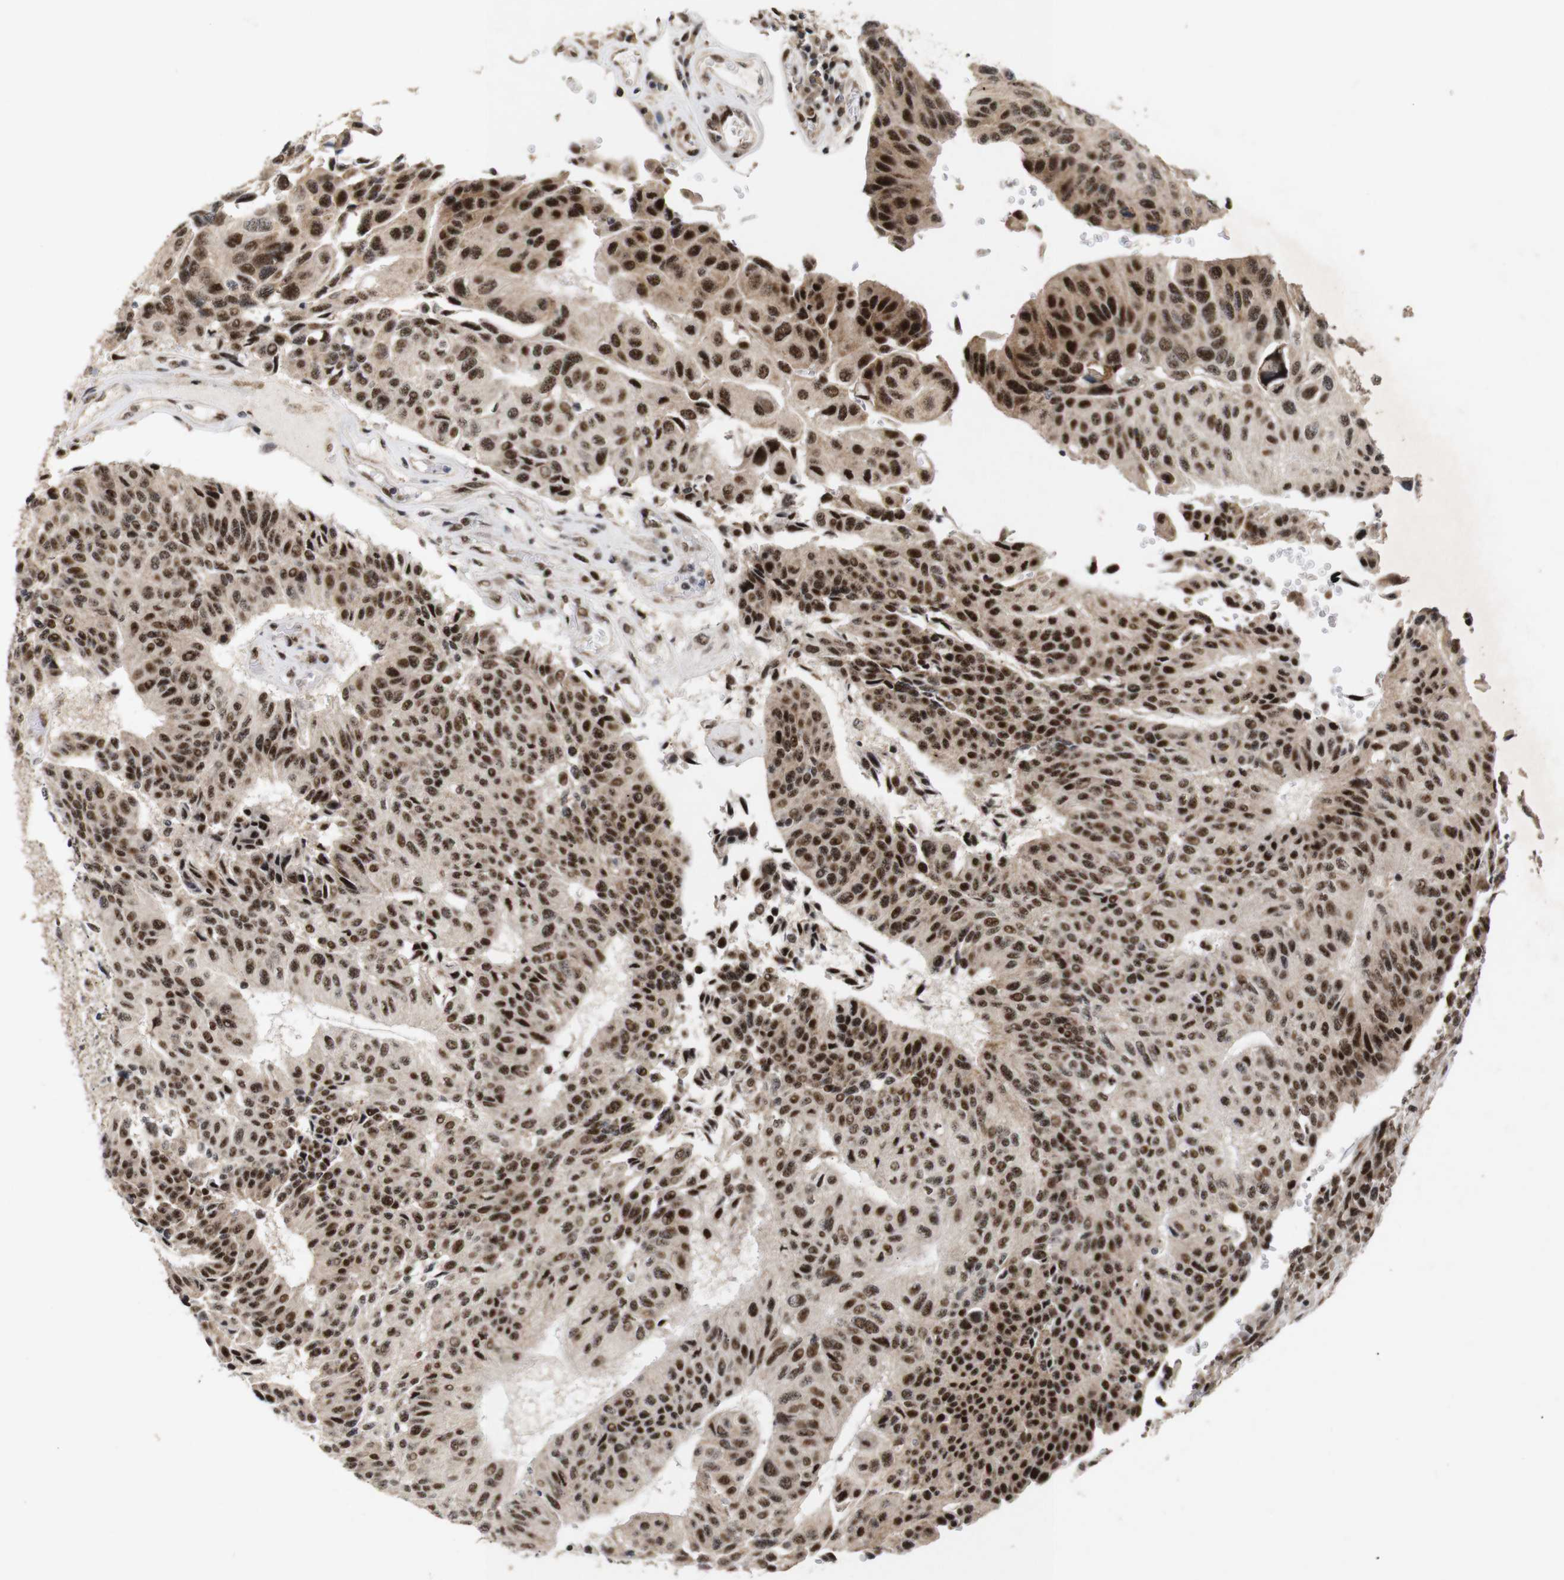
{"staining": {"intensity": "moderate", "quantity": ">75%", "location": "cytoplasmic/membranous,nuclear"}, "tissue": "urothelial cancer", "cell_type": "Tumor cells", "image_type": "cancer", "snomed": [{"axis": "morphology", "description": "Urothelial carcinoma, High grade"}, {"axis": "topography", "description": "Urinary bladder"}], "caption": "Moderate cytoplasmic/membranous and nuclear protein staining is present in approximately >75% of tumor cells in urothelial cancer. Using DAB (brown) and hematoxylin (blue) stains, captured at high magnification using brightfield microscopy.", "gene": "PYM1", "patient": {"sex": "male", "age": 66}}